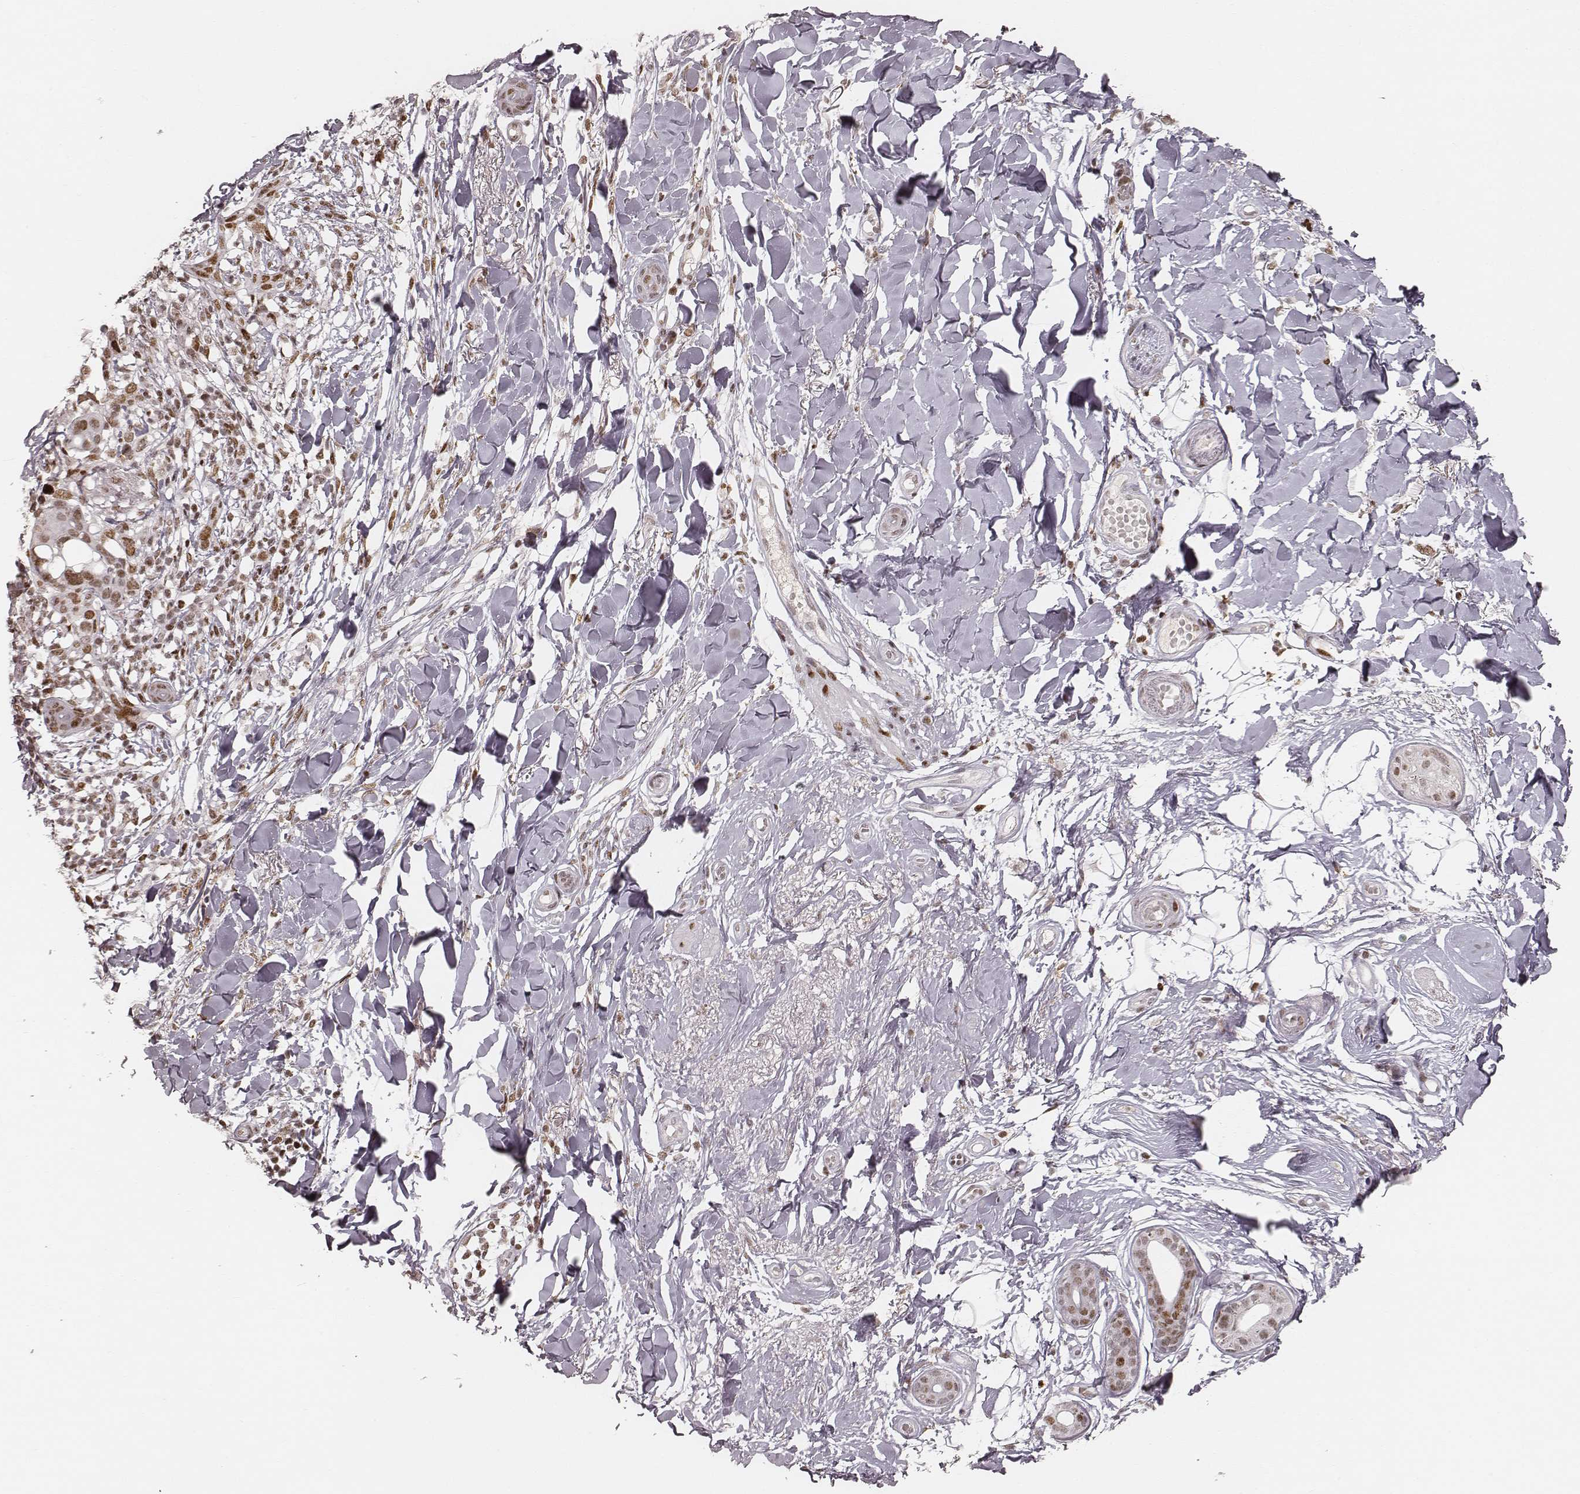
{"staining": {"intensity": "moderate", "quantity": ">75%", "location": "nuclear"}, "tissue": "skin cancer", "cell_type": "Tumor cells", "image_type": "cancer", "snomed": [{"axis": "morphology", "description": "Normal tissue, NOS"}, {"axis": "morphology", "description": "Basal cell carcinoma"}, {"axis": "topography", "description": "Skin"}], "caption": "Human skin cancer stained with a protein marker reveals moderate staining in tumor cells.", "gene": "HNRNPC", "patient": {"sex": "male", "age": 84}}